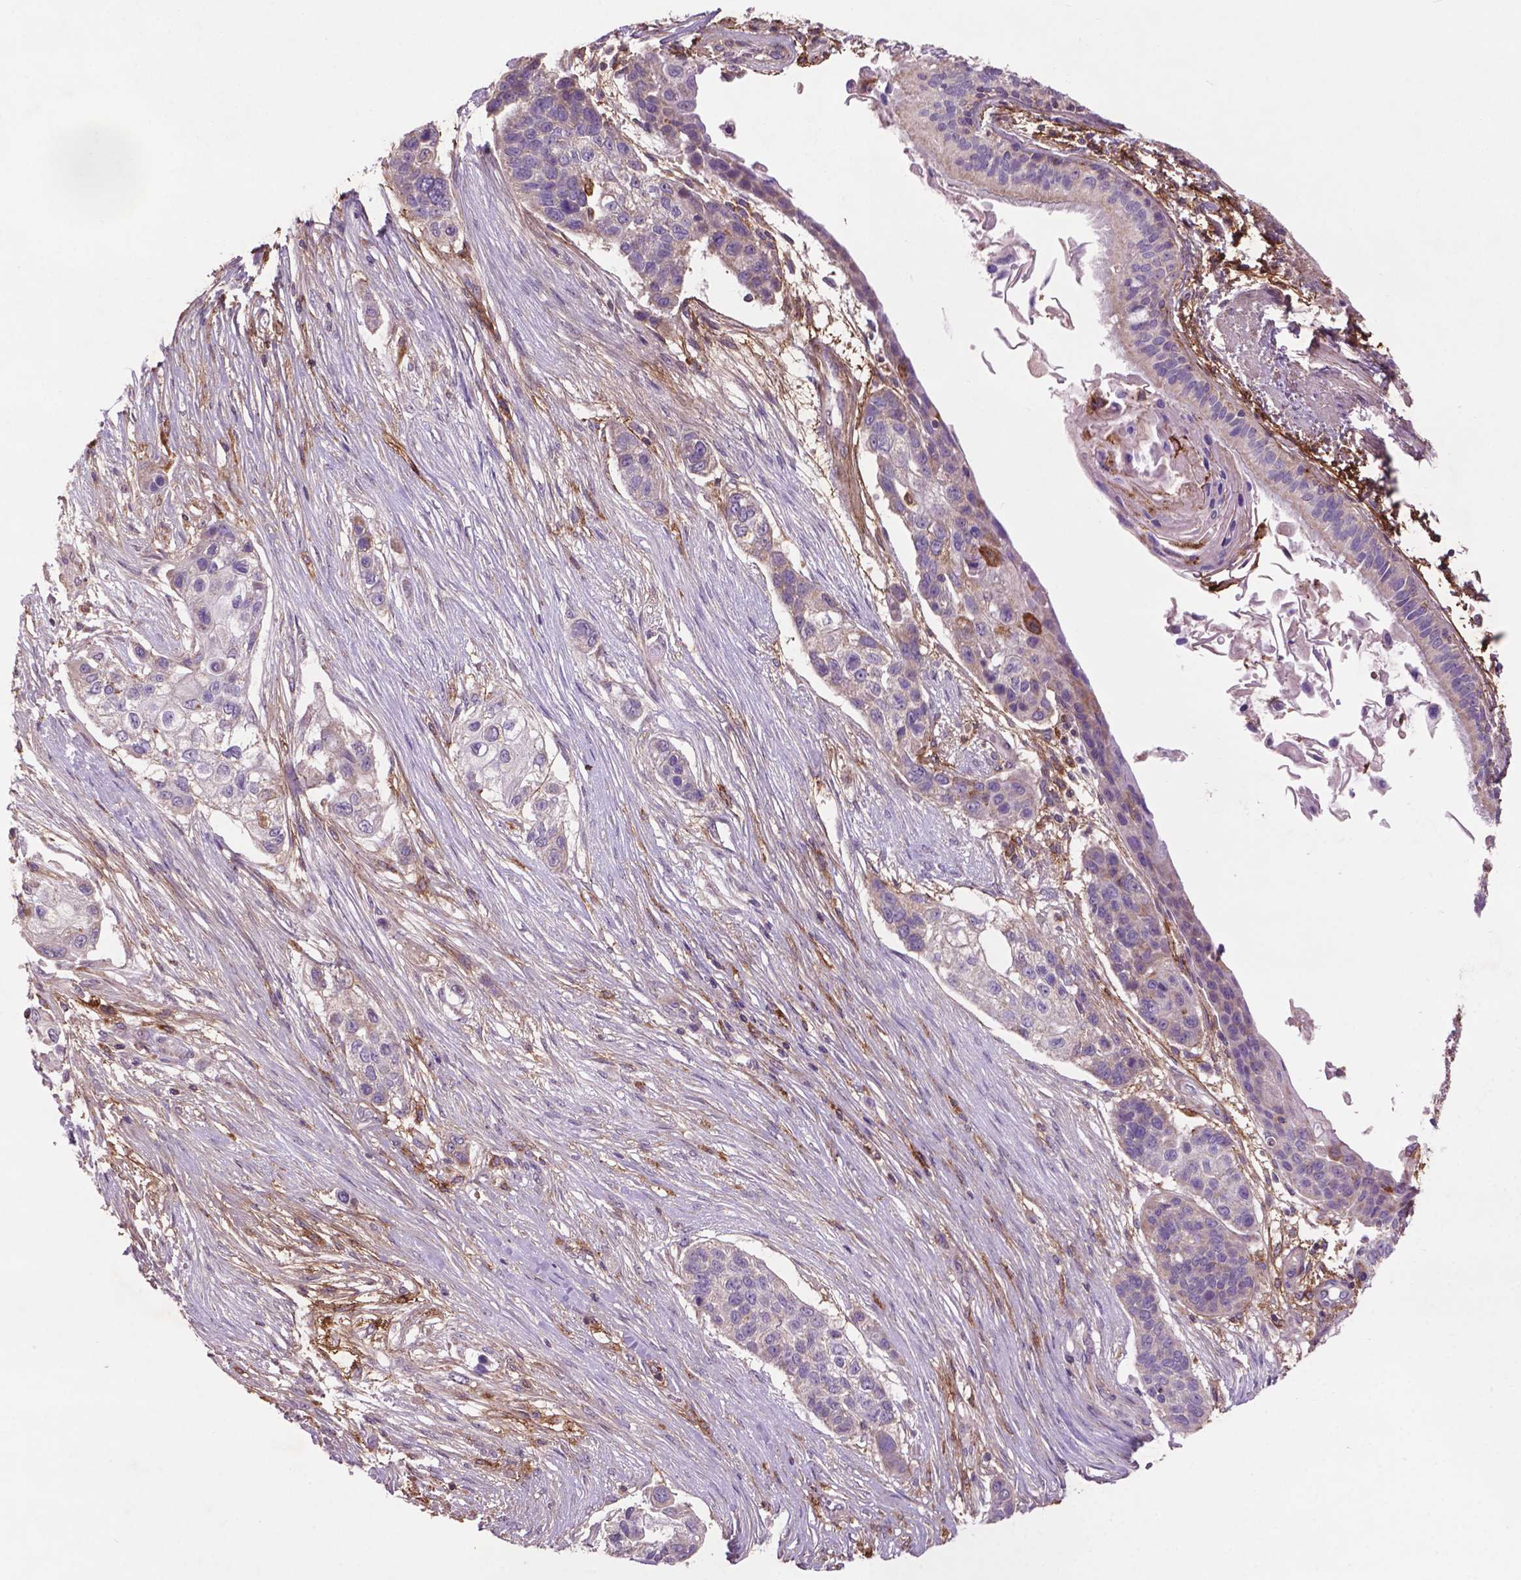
{"staining": {"intensity": "negative", "quantity": "none", "location": "none"}, "tissue": "lung cancer", "cell_type": "Tumor cells", "image_type": "cancer", "snomed": [{"axis": "morphology", "description": "Squamous cell carcinoma, NOS"}, {"axis": "topography", "description": "Lung"}], "caption": "Immunohistochemistry (IHC) histopathology image of human lung cancer stained for a protein (brown), which reveals no expression in tumor cells.", "gene": "LRRC3C", "patient": {"sex": "male", "age": 69}}